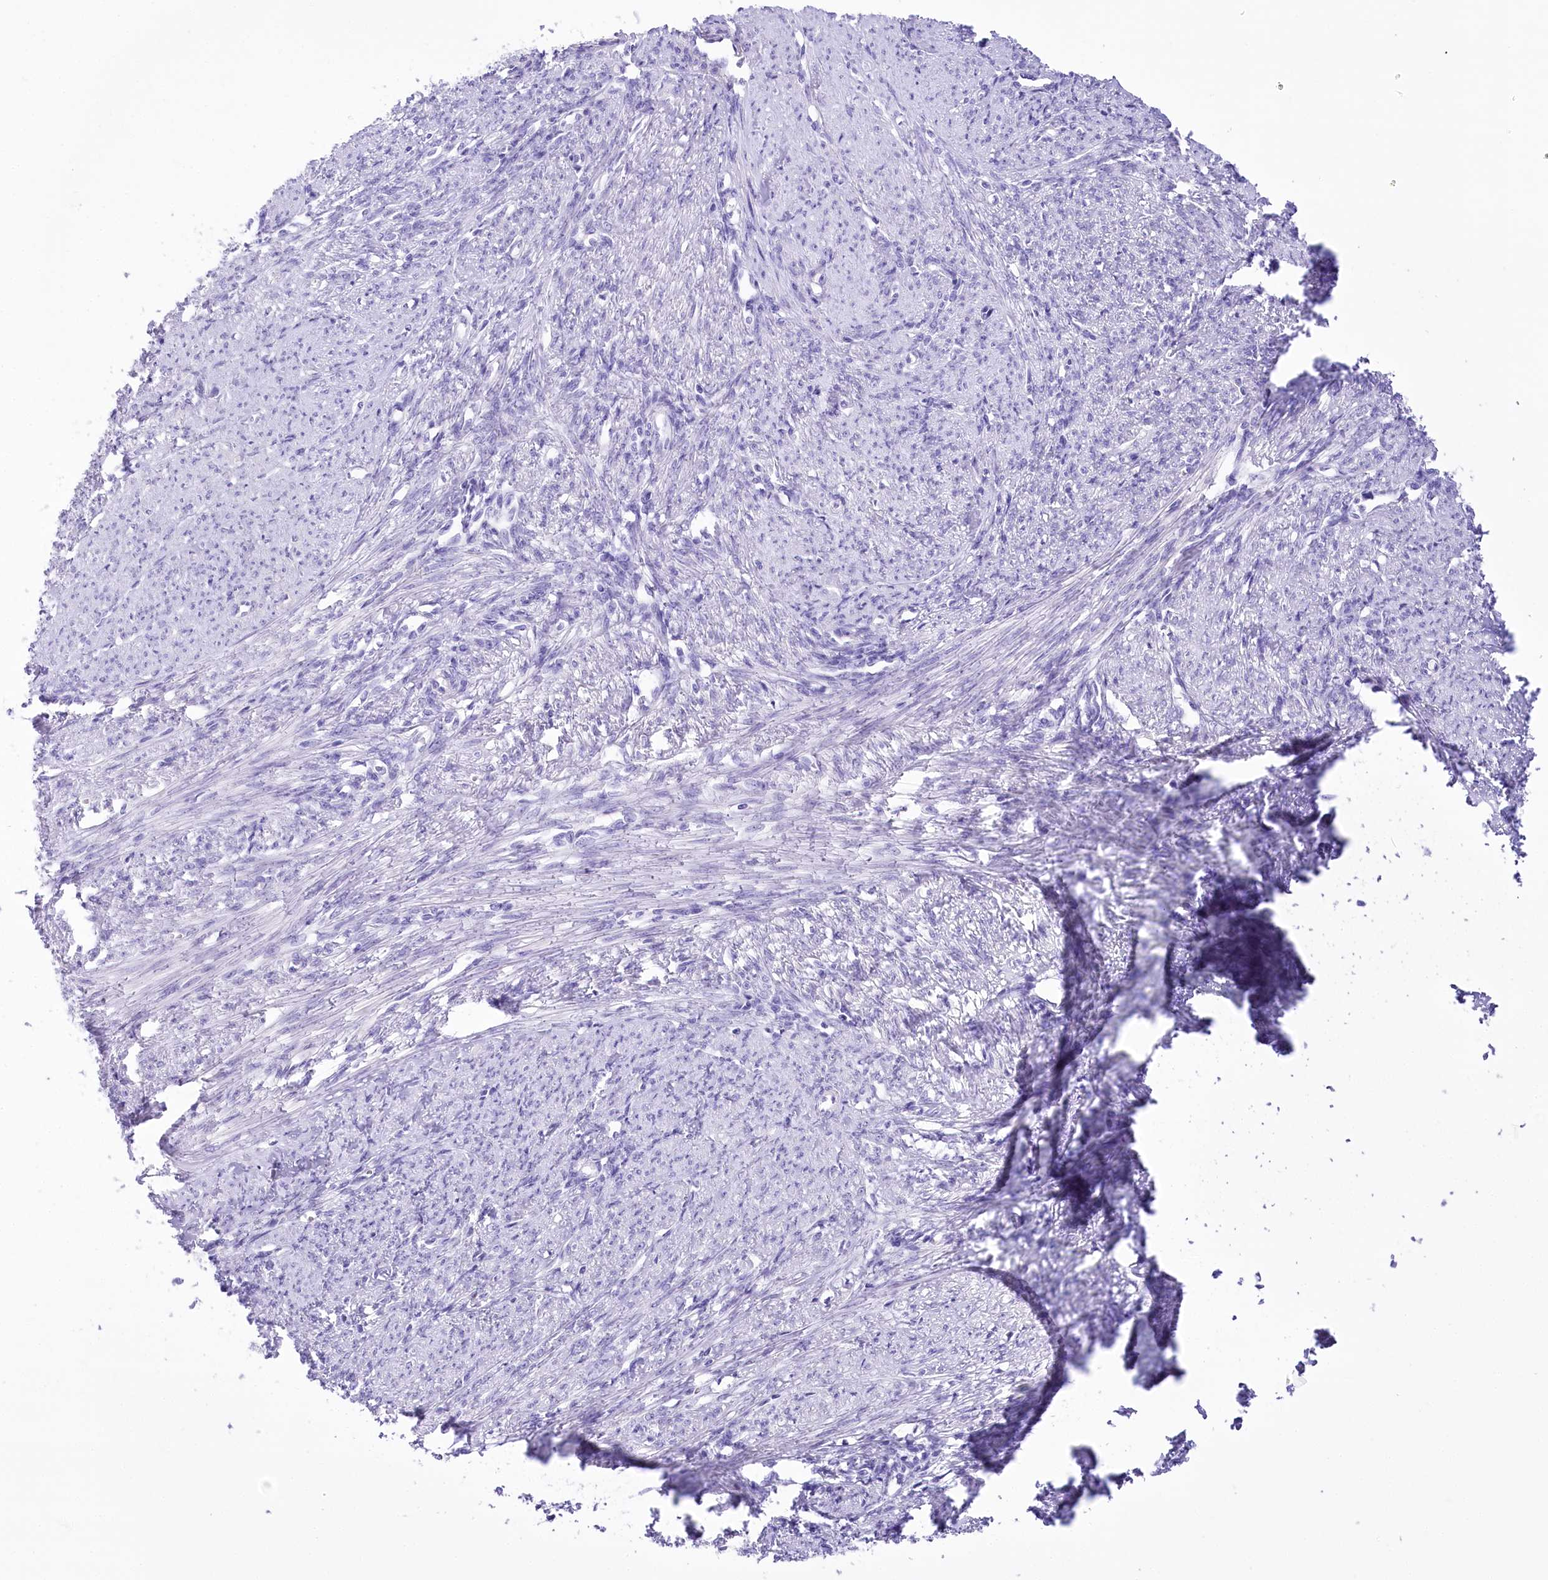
{"staining": {"intensity": "negative", "quantity": "none", "location": "none"}, "tissue": "smooth muscle", "cell_type": "Smooth muscle cells", "image_type": "normal", "snomed": [{"axis": "morphology", "description": "Normal tissue, NOS"}, {"axis": "topography", "description": "Smooth muscle"}, {"axis": "topography", "description": "Uterus"}], "caption": "Immunohistochemical staining of benign human smooth muscle demonstrates no significant staining in smooth muscle cells.", "gene": "PBLD", "patient": {"sex": "female", "age": 59}}